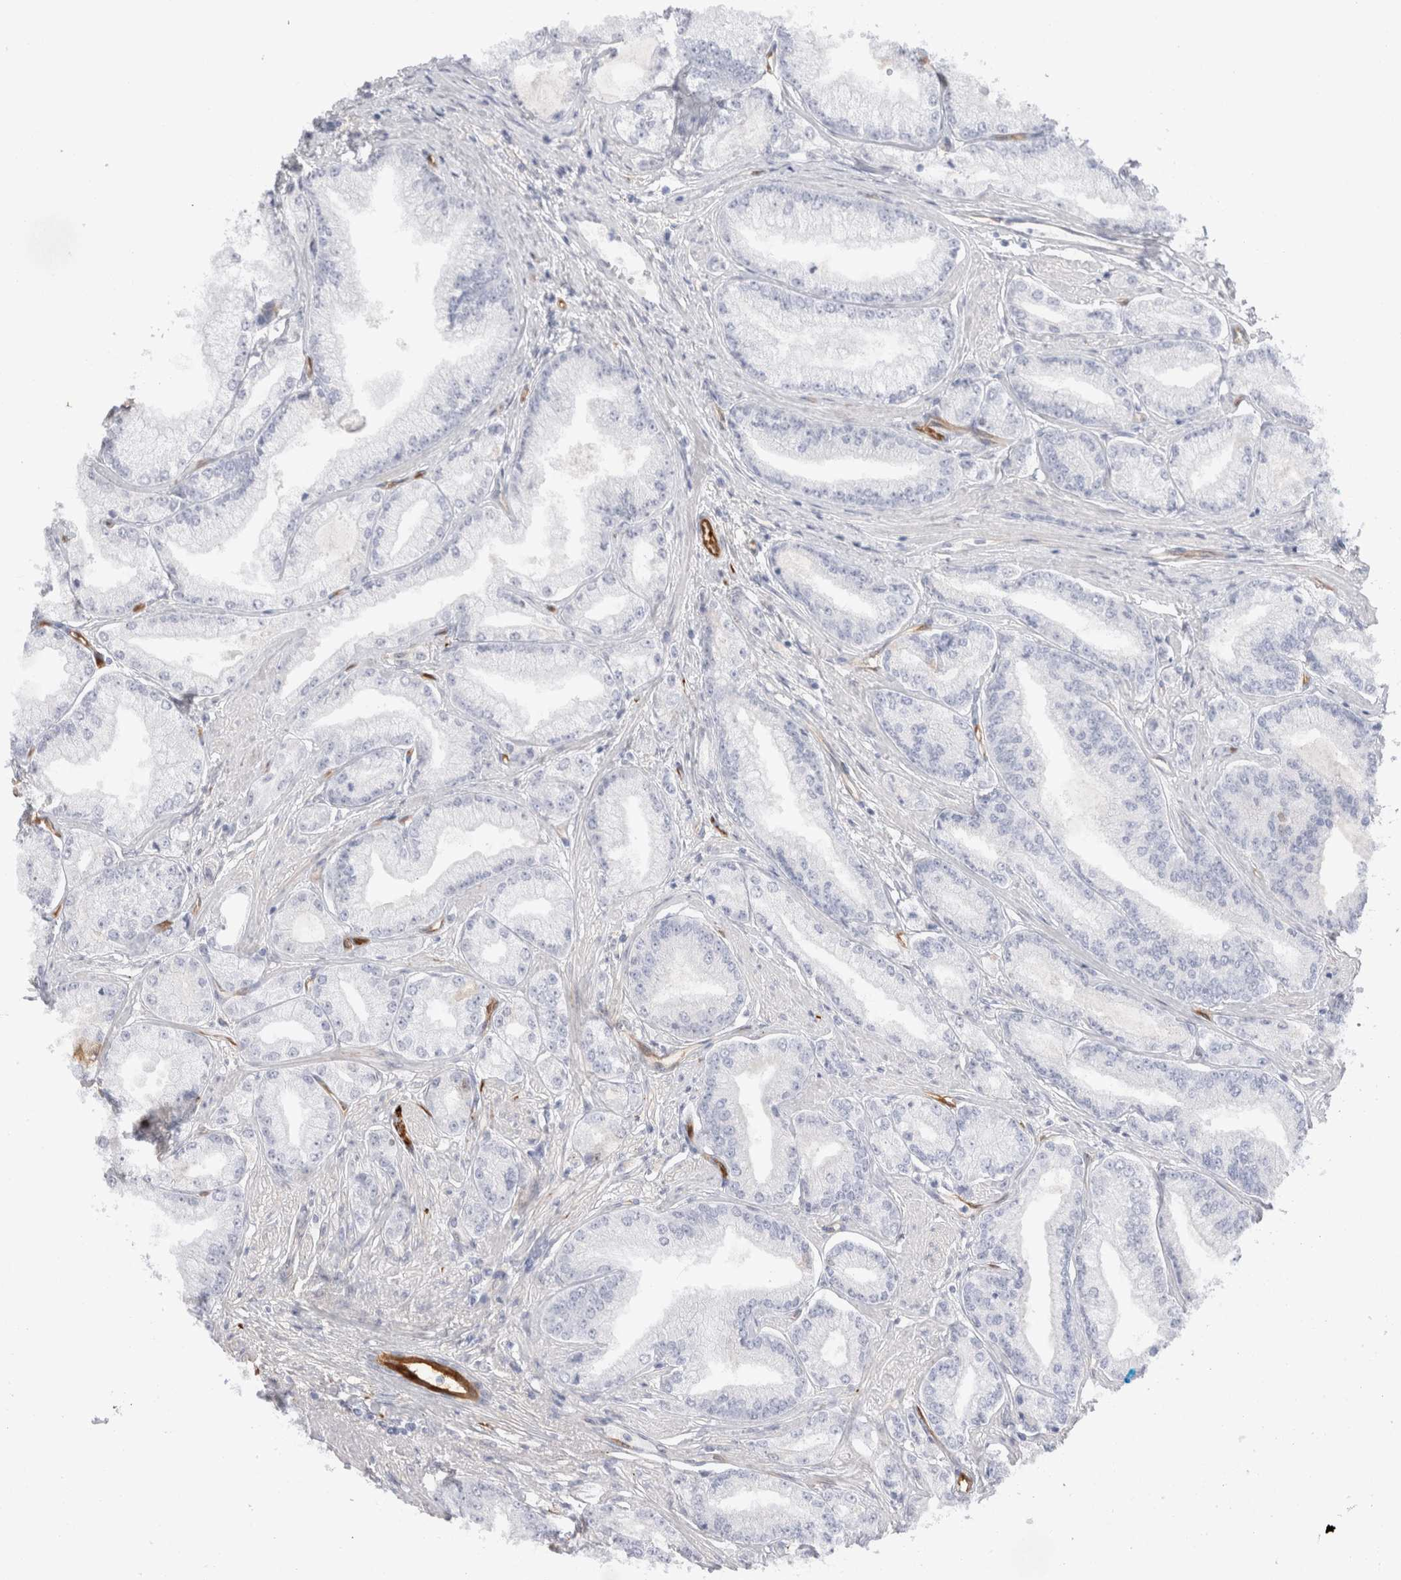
{"staining": {"intensity": "negative", "quantity": "none", "location": "none"}, "tissue": "prostate cancer", "cell_type": "Tumor cells", "image_type": "cancer", "snomed": [{"axis": "morphology", "description": "Adenocarcinoma, Low grade"}, {"axis": "topography", "description": "Prostate"}], "caption": "The IHC histopathology image has no significant positivity in tumor cells of adenocarcinoma (low-grade) (prostate) tissue.", "gene": "NAPEPLD", "patient": {"sex": "male", "age": 52}}